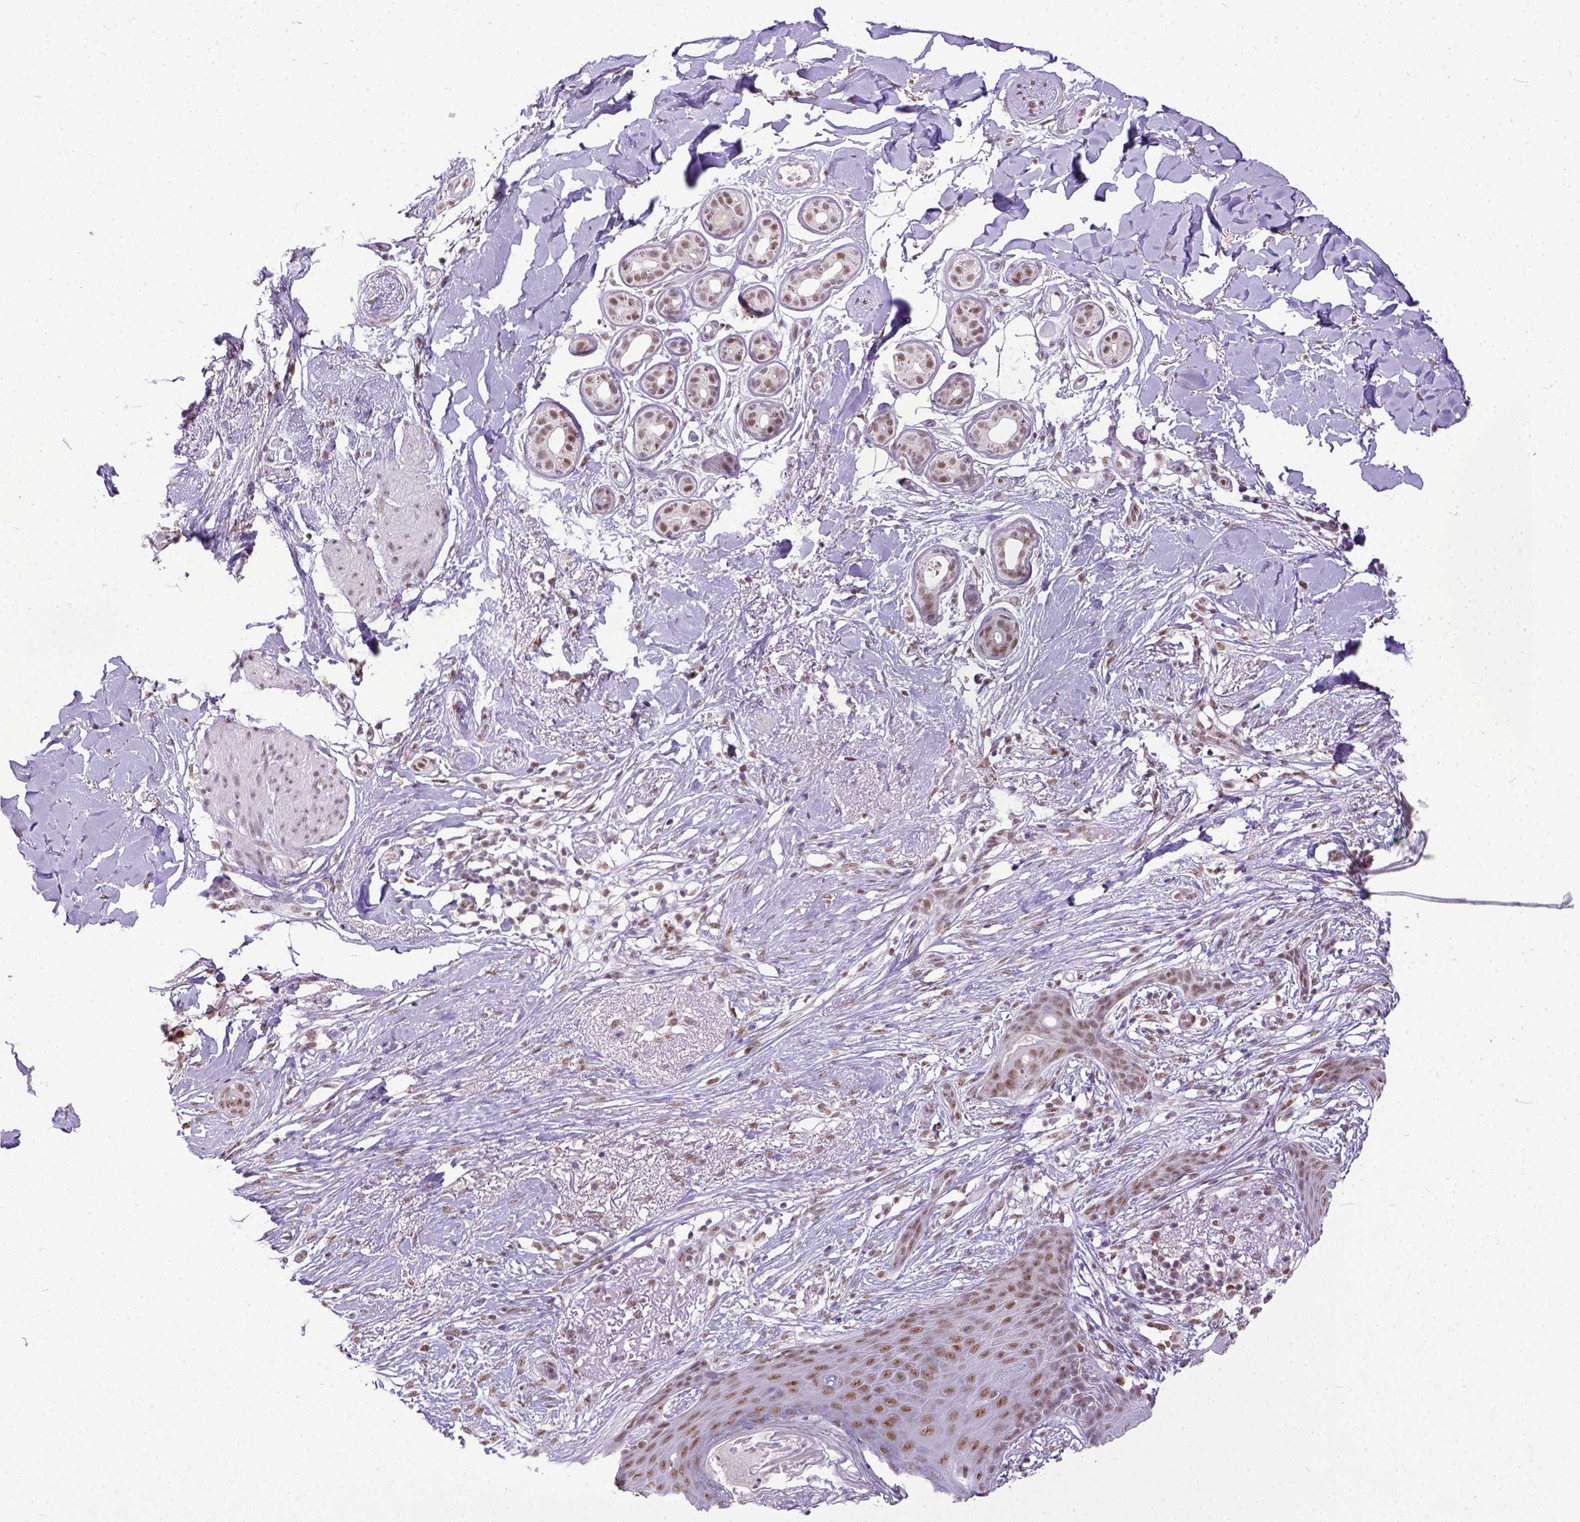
{"staining": {"intensity": "moderate", "quantity": ">75%", "location": "nuclear"}, "tissue": "skin cancer", "cell_type": "Tumor cells", "image_type": "cancer", "snomed": [{"axis": "morphology", "description": "Normal tissue, NOS"}, {"axis": "morphology", "description": "Basal cell carcinoma"}, {"axis": "topography", "description": "Skin"}], "caption": "The immunohistochemical stain shows moderate nuclear positivity in tumor cells of skin basal cell carcinoma tissue. The staining is performed using DAB brown chromogen to label protein expression. The nuclei are counter-stained blue using hematoxylin.", "gene": "ERCC1", "patient": {"sex": "male", "age": 84}}